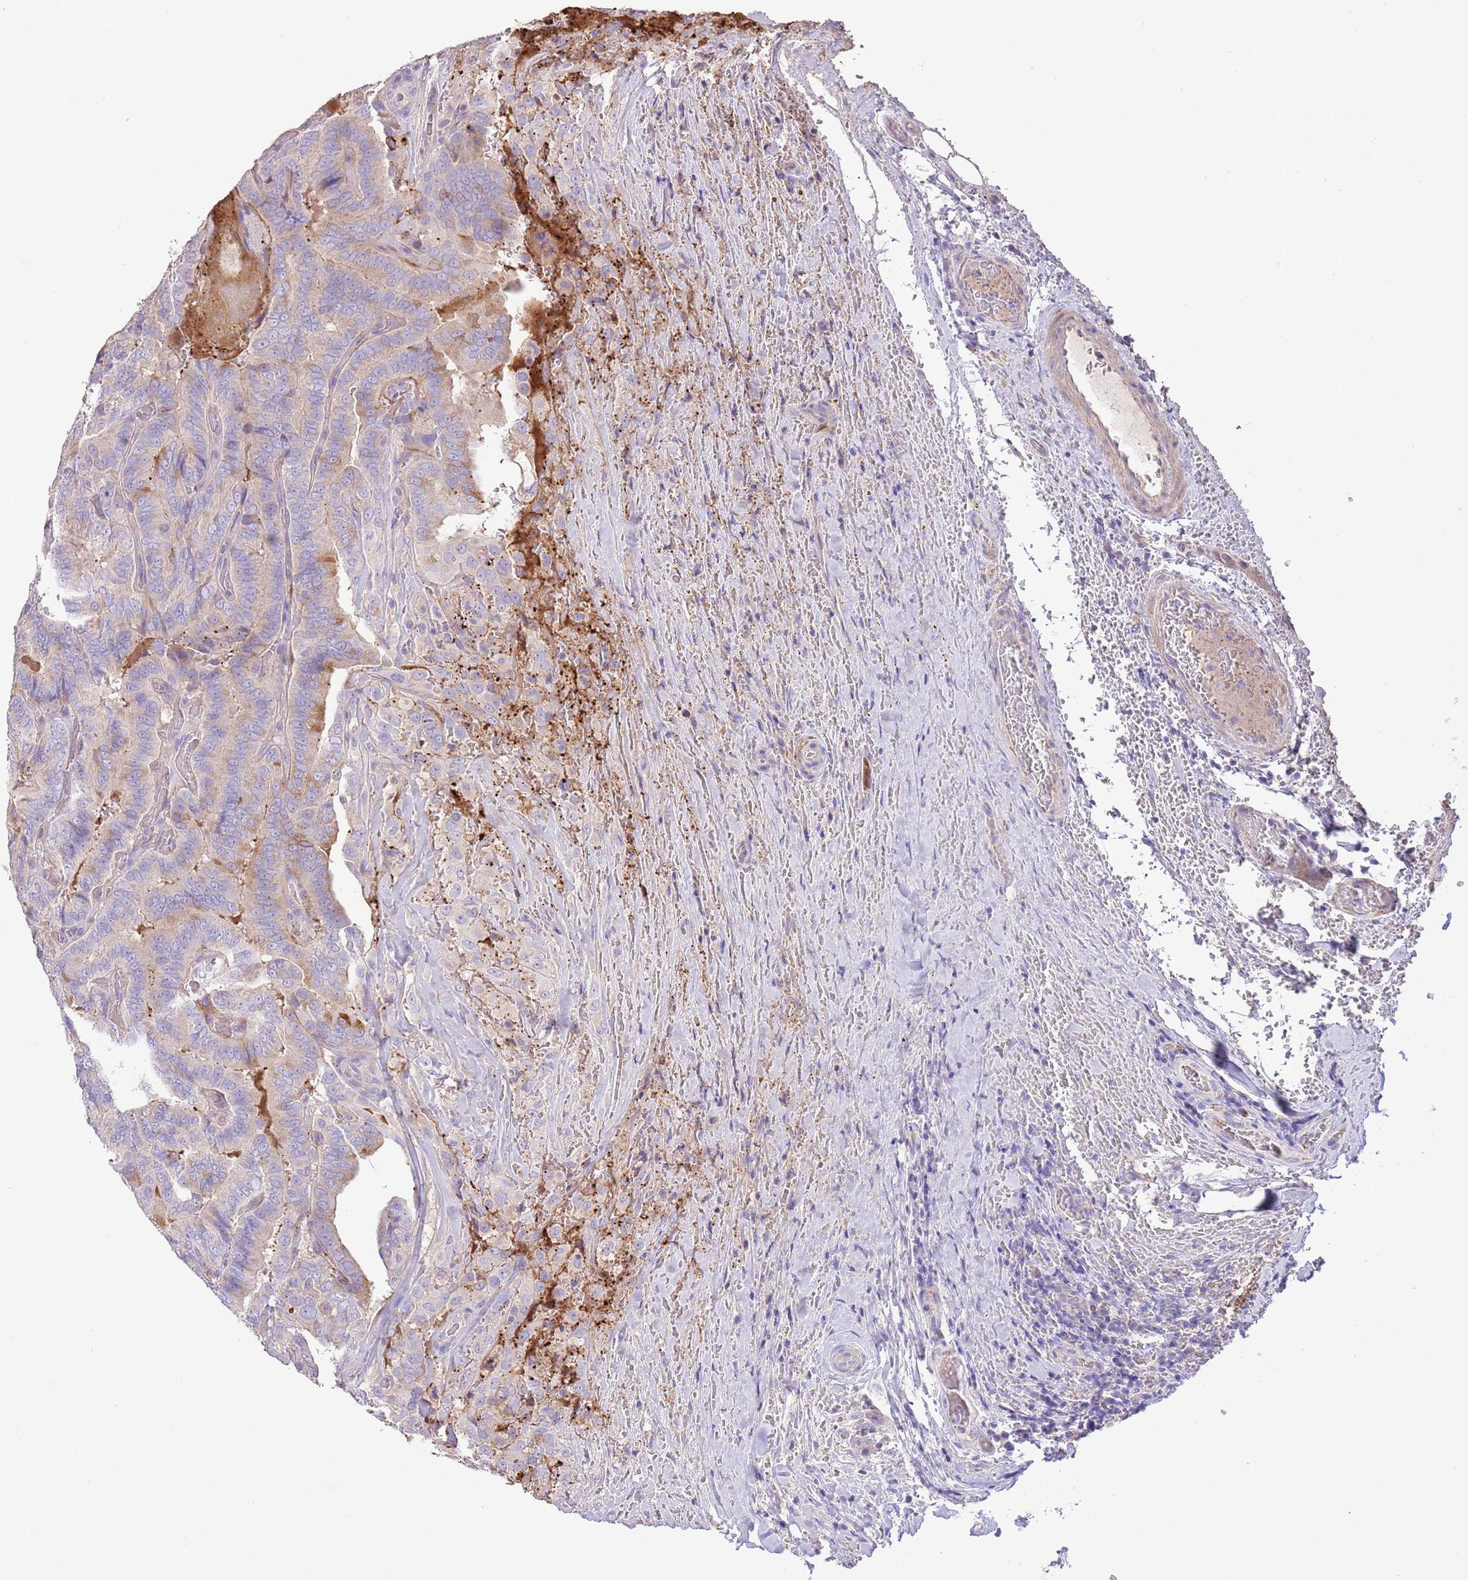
{"staining": {"intensity": "weak", "quantity": "<25%", "location": "cytoplasmic/membranous"}, "tissue": "thyroid cancer", "cell_type": "Tumor cells", "image_type": "cancer", "snomed": [{"axis": "morphology", "description": "Papillary adenocarcinoma, NOS"}, {"axis": "topography", "description": "Thyroid gland"}], "caption": "Immunohistochemistry (IHC) histopathology image of neoplastic tissue: human thyroid papillary adenocarcinoma stained with DAB reveals no significant protein positivity in tumor cells. Brightfield microscopy of IHC stained with DAB (brown) and hematoxylin (blue), captured at high magnification.", "gene": "SFTPA1", "patient": {"sex": "male", "age": 61}}